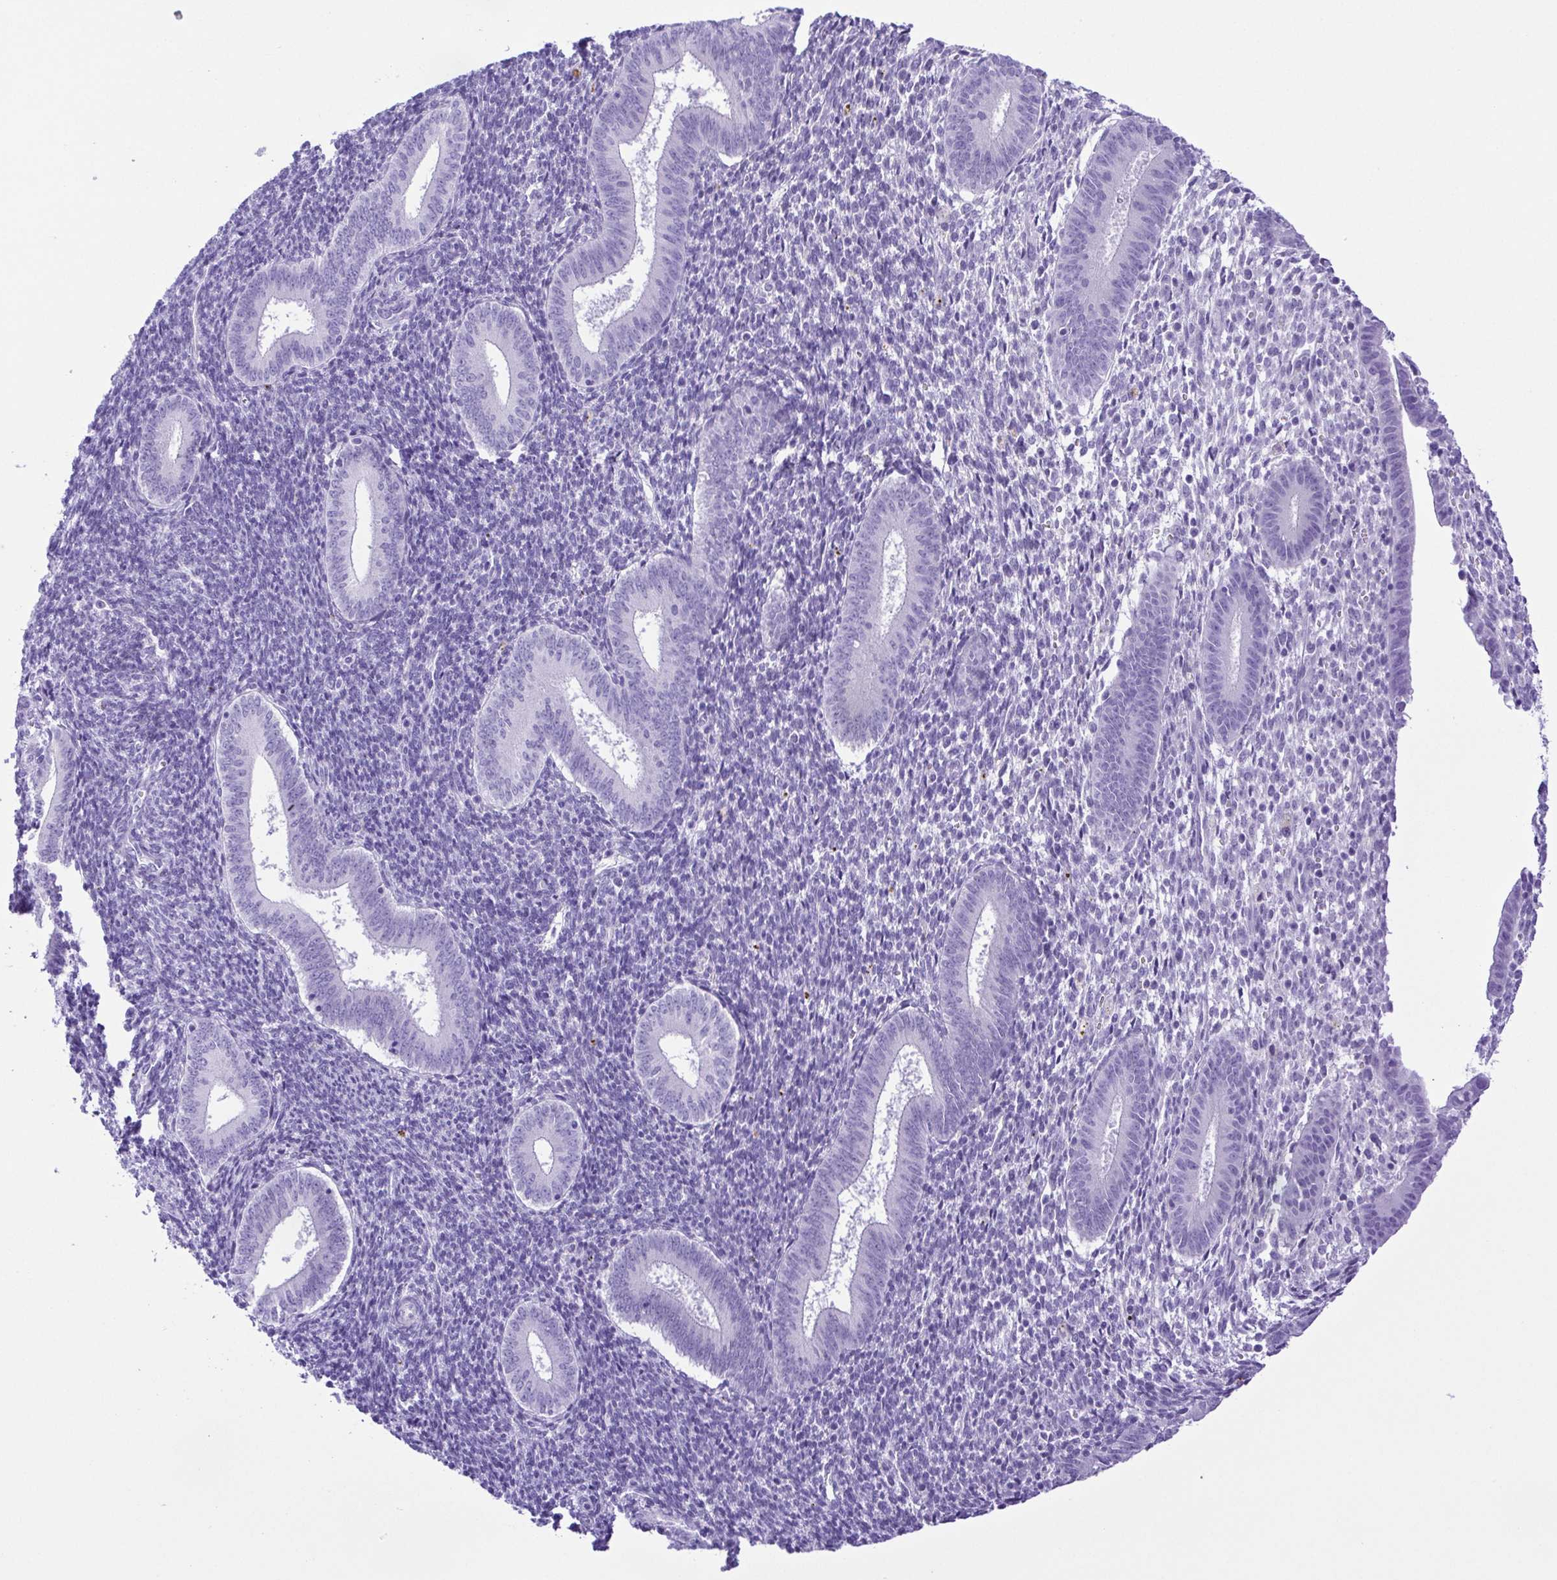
{"staining": {"intensity": "negative", "quantity": "none", "location": "none"}, "tissue": "endometrium", "cell_type": "Cells in endometrial stroma", "image_type": "normal", "snomed": [{"axis": "morphology", "description": "Normal tissue, NOS"}, {"axis": "topography", "description": "Endometrium"}], "caption": "The immunohistochemistry image has no significant expression in cells in endometrial stroma of endometrium. (Brightfield microscopy of DAB IHC at high magnification).", "gene": "PAK3", "patient": {"sex": "female", "age": 25}}